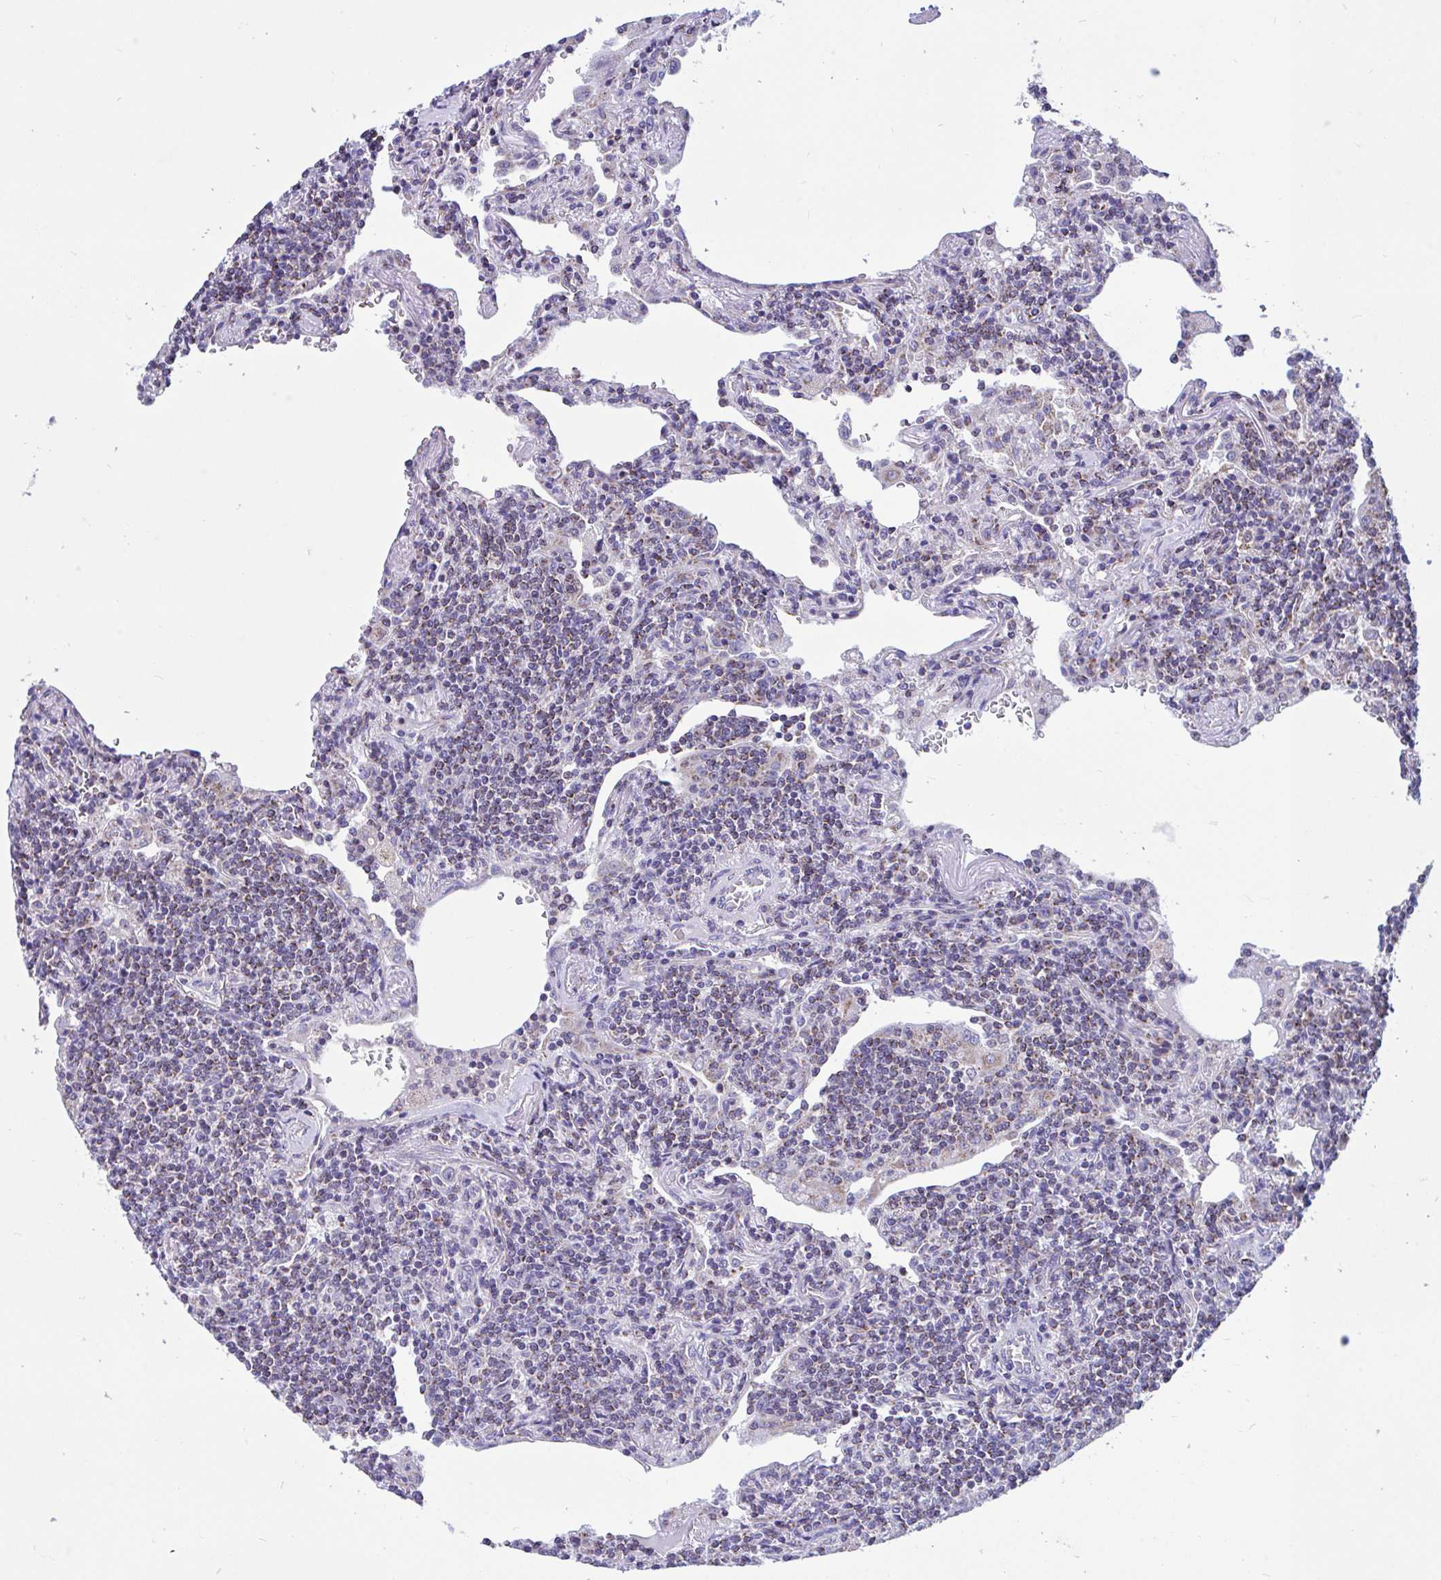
{"staining": {"intensity": "moderate", "quantity": "25%-75%", "location": "cytoplasmic/membranous"}, "tissue": "lymphoma", "cell_type": "Tumor cells", "image_type": "cancer", "snomed": [{"axis": "morphology", "description": "Malignant lymphoma, non-Hodgkin's type, Low grade"}, {"axis": "topography", "description": "Lung"}], "caption": "This is a photomicrograph of immunohistochemistry staining of malignant lymphoma, non-Hodgkin's type (low-grade), which shows moderate expression in the cytoplasmic/membranous of tumor cells.", "gene": "OR13A1", "patient": {"sex": "female", "age": 71}}